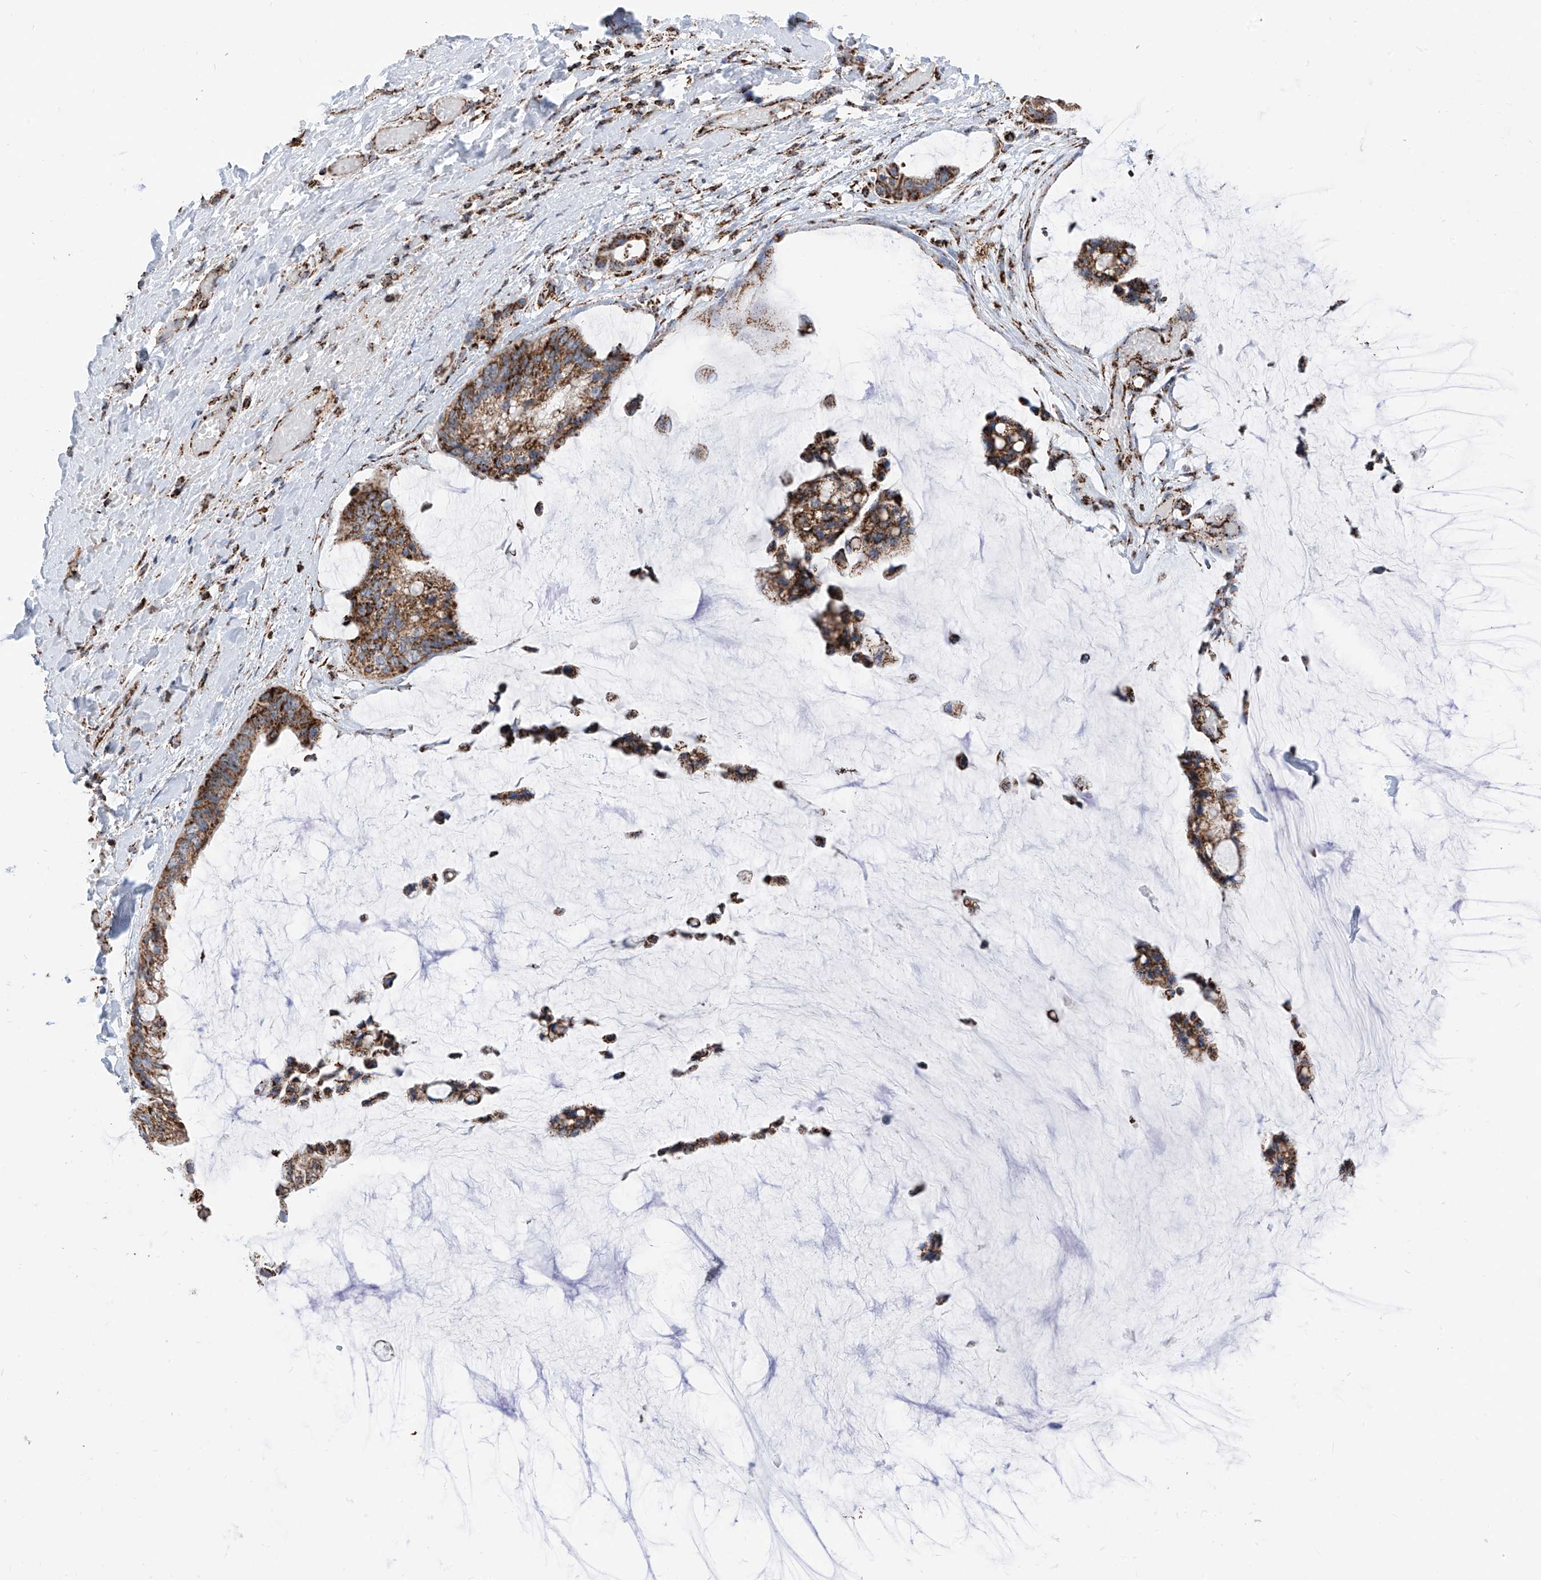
{"staining": {"intensity": "strong", "quantity": ">75%", "location": "cytoplasmic/membranous"}, "tissue": "ovarian cancer", "cell_type": "Tumor cells", "image_type": "cancer", "snomed": [{"axis": "morphology", "description": "Cystadenocarcinoma, mucinous, NOS"}, {"axis": "topography", "description": "Ovary"}], "caption": "Immunohistochemistry staining of ovarian cancer, which reveals high levels of strong cytoplasmic/membranous expression in approximately >75% of tumor cells indicating strong cytoplasmic/membranous protein staining. The staining was performed using DAB (brown) for protein detection and nuclei were counterstained in hematoxylin (blue).", "gene": "COX5B", "patient": {"sex": "female", "age": 39}}